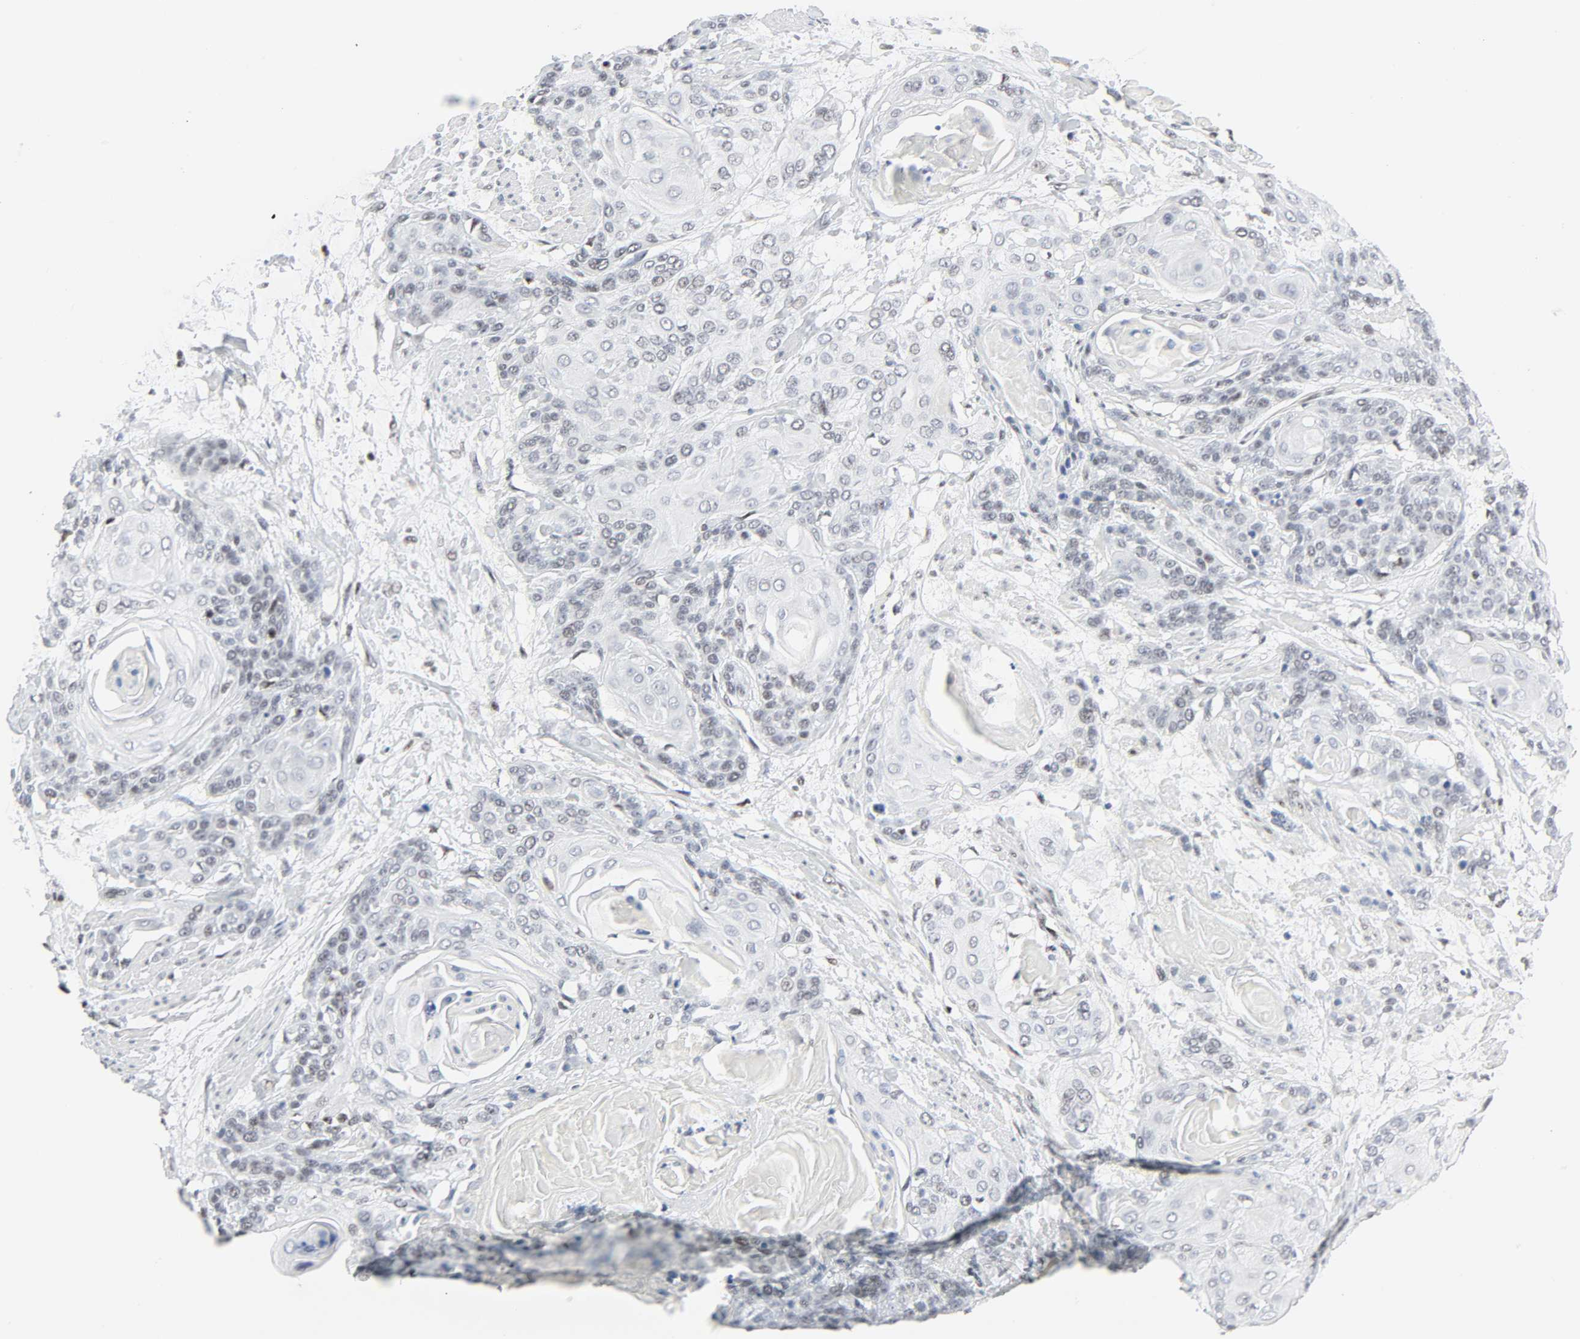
{"staining": {"intensity": "weak", "quantity": "<25%", "location": "nuclear"}, "tissue": "cervical cancer", "cell_type": "Tumor cells", "image_type": "cancer", "snomed": [{"axis": "morphology", "description": "Squamous cell carcinoma, NOS"}, {"axis": "topography", "description": "Cervix"}], "caption": "Tumor cells show no significant protein staining in cervical cancer (squamous cell carcinoma).", "gene": "GABPA", "patient": {"sex": "female", "age": 57}}